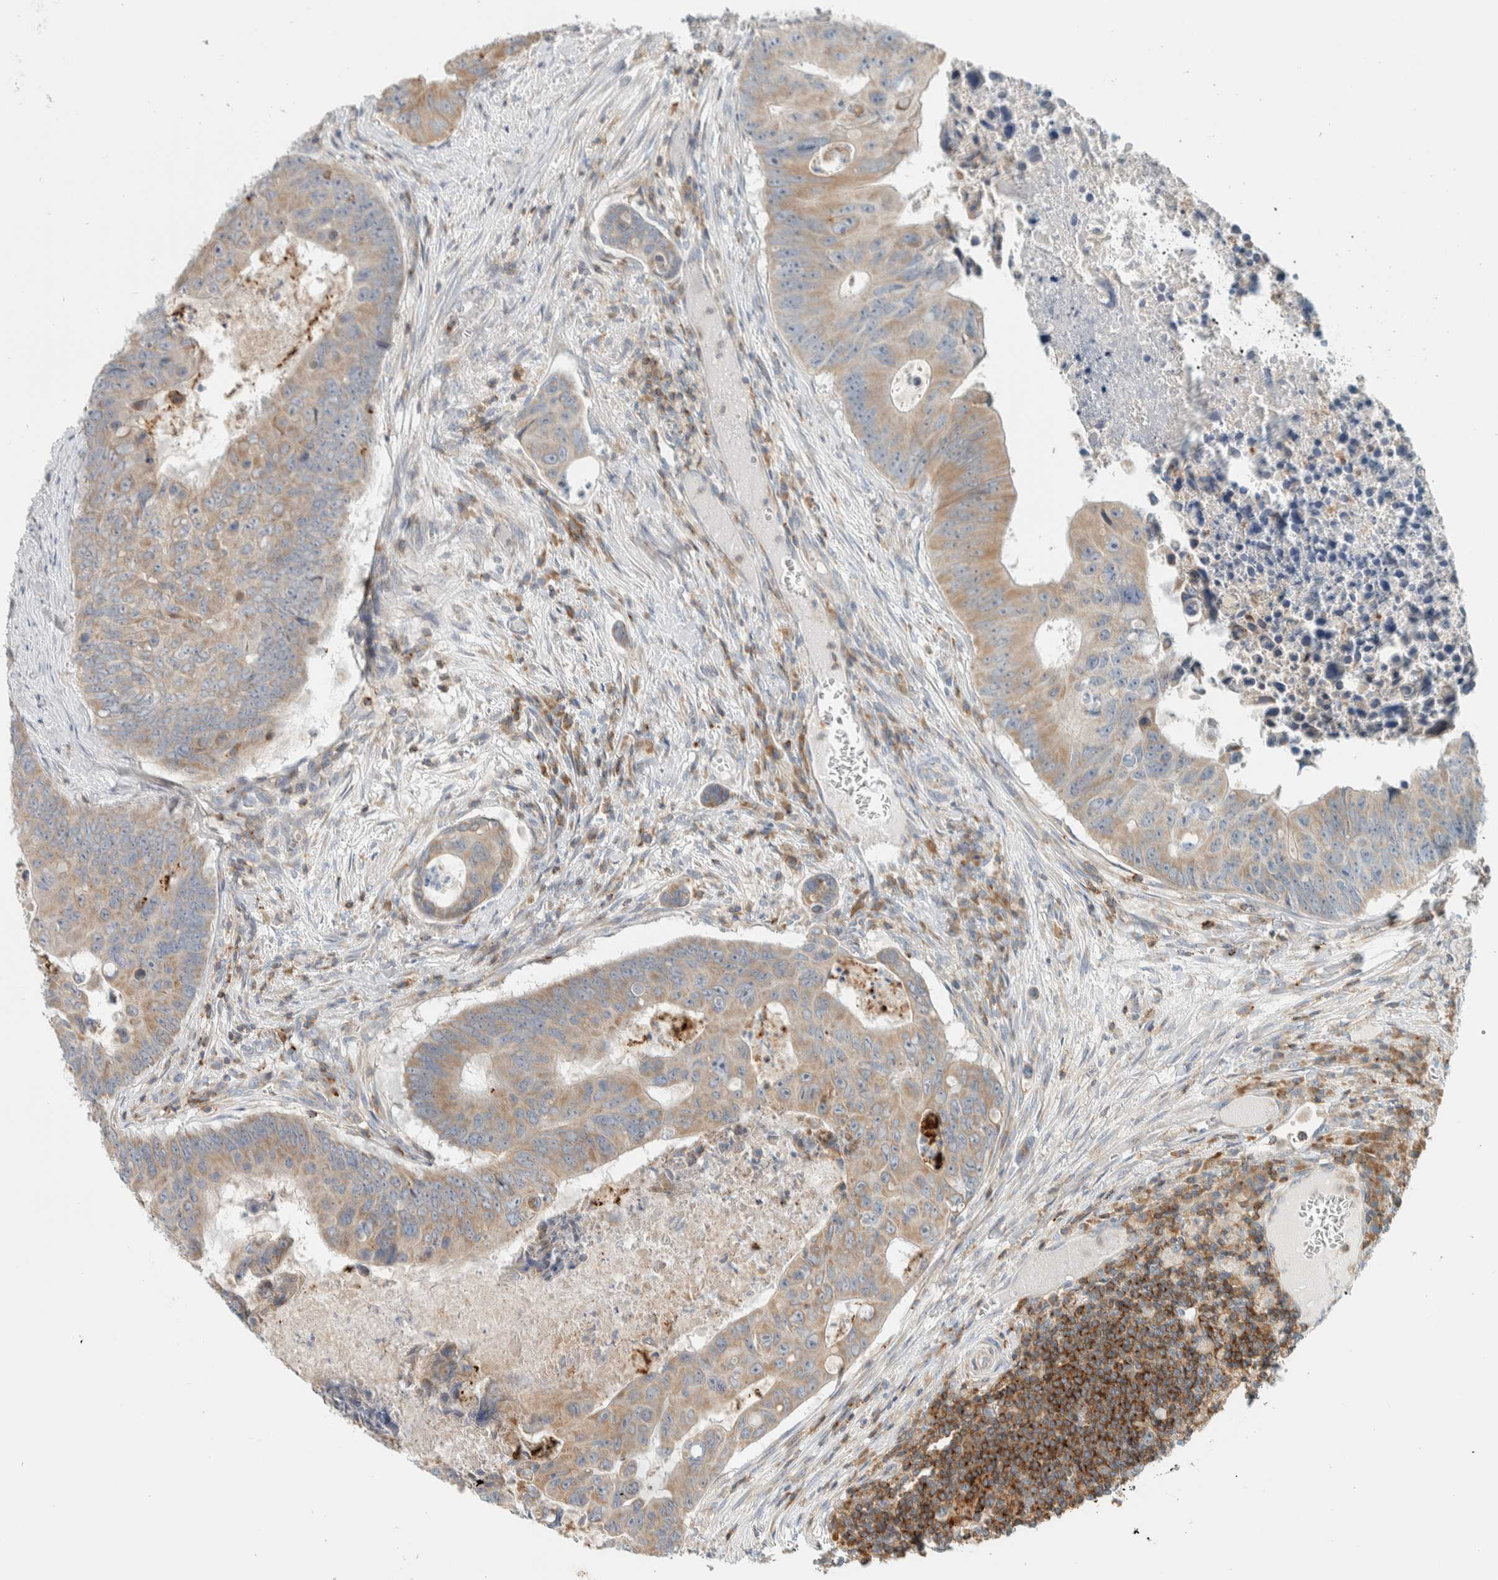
{"staining": {"intensity": "moderate", "quantity": "25%-75%", "location": "cytoplasmic/membranous"}, "tissue": "colorectal cancer", "cell_type": "Tumor cells", "image_type": "cancer", "snomed": [{"axis": "morphology", "description": "Adenocarcinoma, NOS"}, {"axis": "topography", "description": "Colon"}], "caption": "Colorectal cancer (adenocarcinoma) stained with DAB (3,3'-diaminobenzidine) immunohistochemistry (IHC) demonstrates medium levels of moderate cytoplasmic/membranous staining in about 25%-75% of tumor cells.", "gene": "CCDC57", "patient": {"sex": "male", "age": 87}}